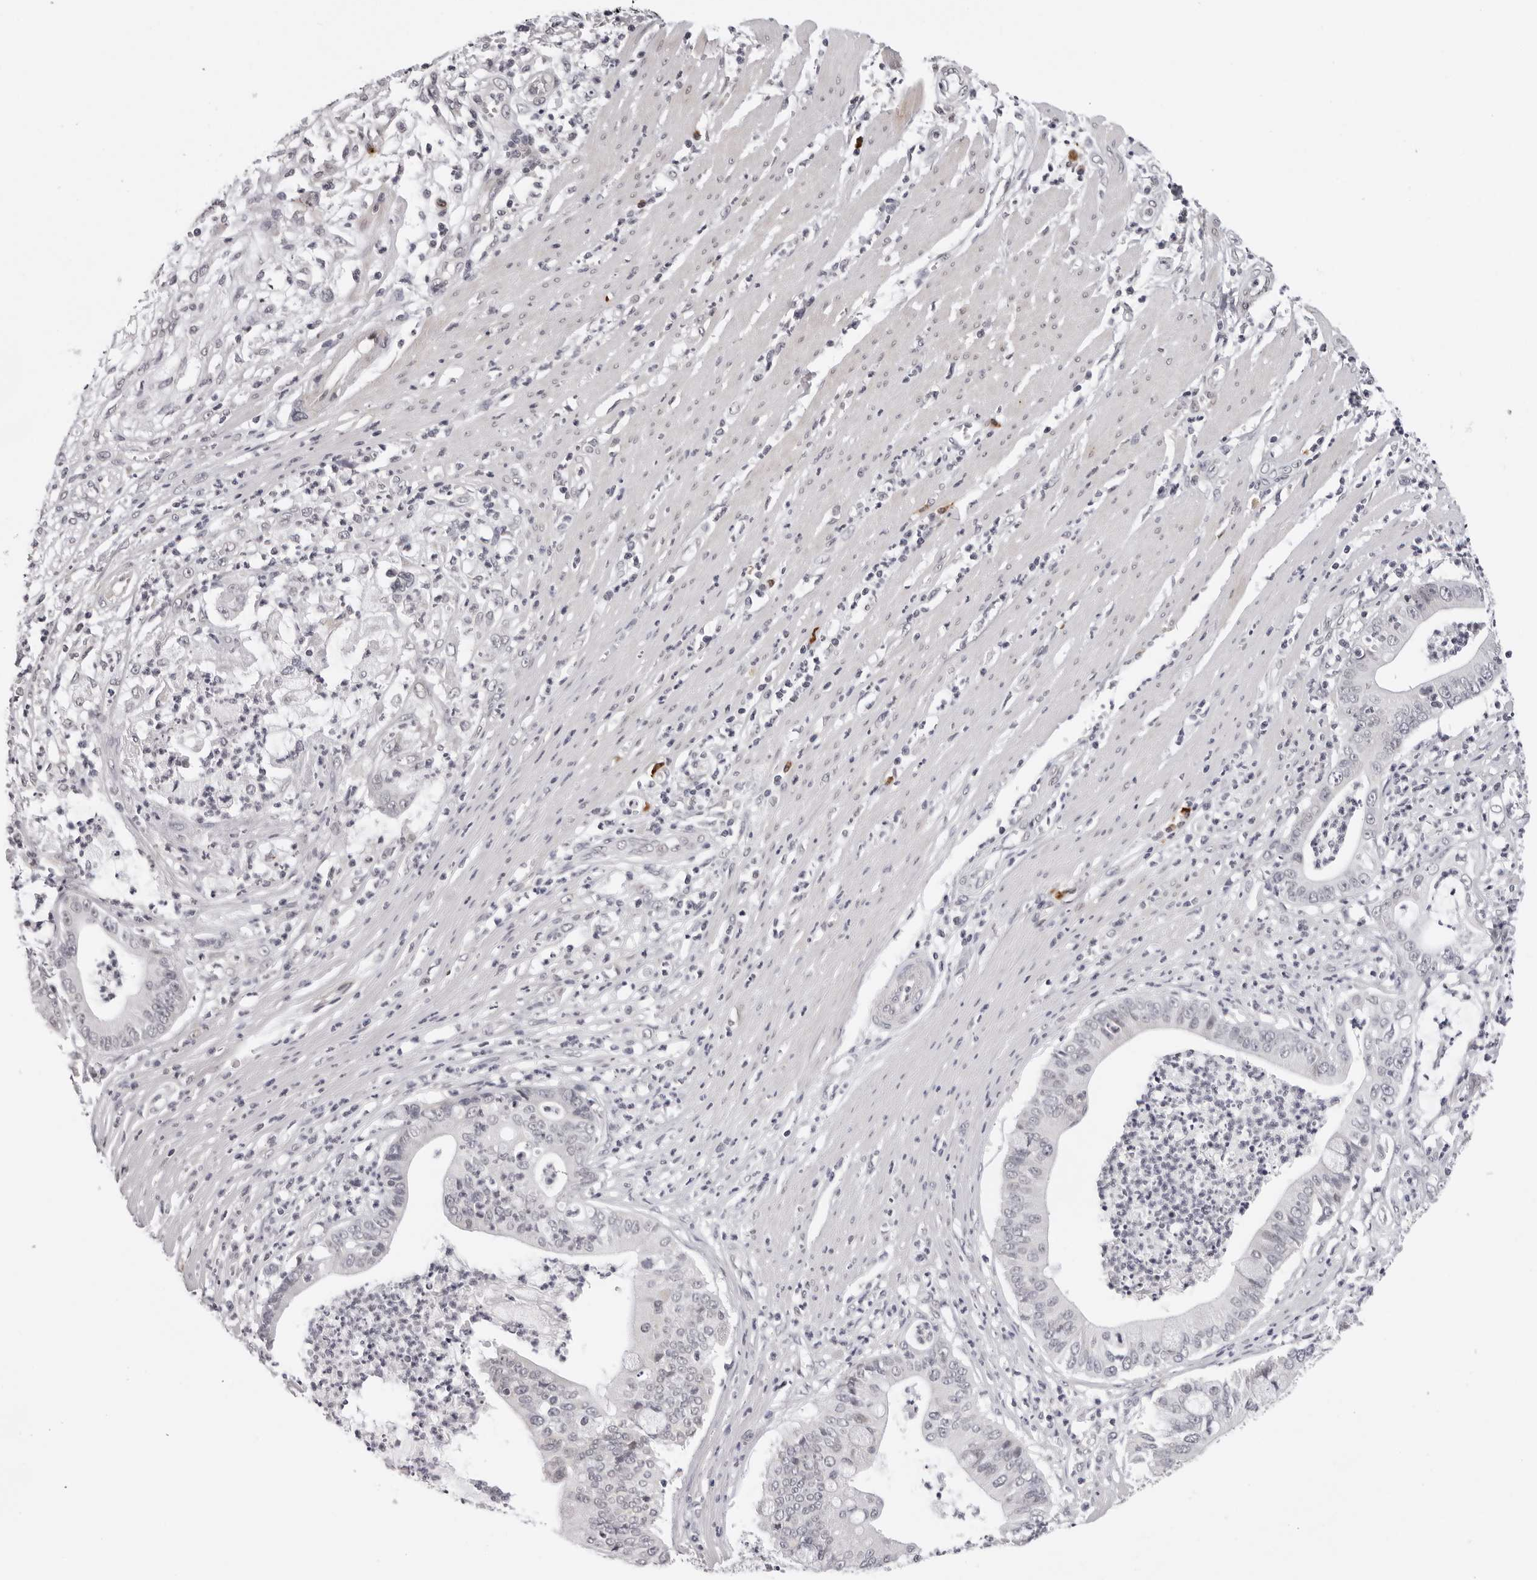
{"staining": {"intensity": "negative", "quantity": "none", "location": "none"}, "tissue": "pancreatic cancer", "cell_type": "Tumor cells", "image_type": "cancer", "snomed": [{"axis": "morphology", "description": "Adenocarcinoma, NOS"}, {"axis": "topography", "description": "Pancreas"}], "caption": "Tumor cells show no significant protein expression in pancreatic adenocarcinoma.", "gene": "IL17RA", "patient": {"sex": "male", "age": 69}}